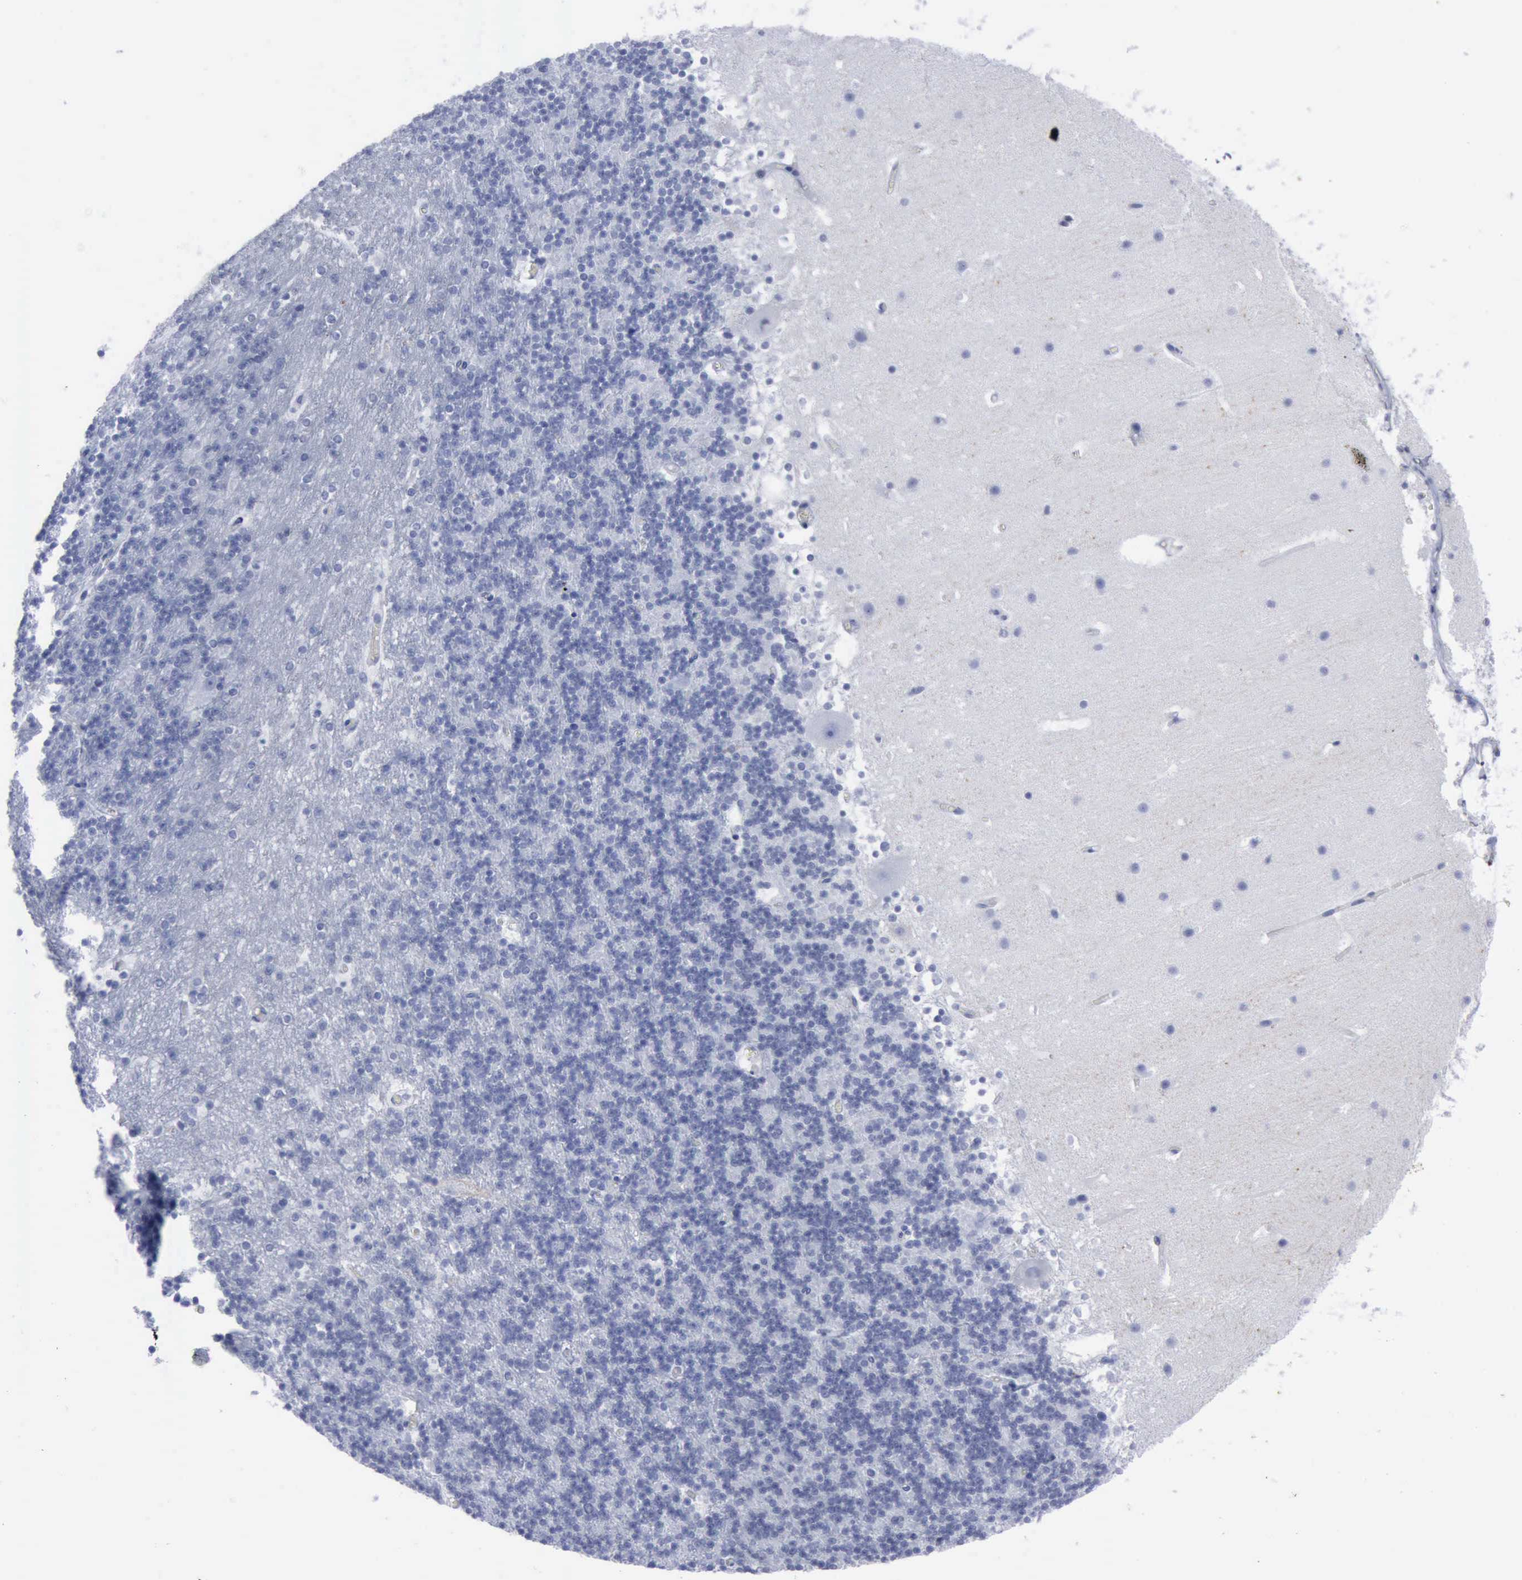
{"staining": {"intensity": "negative", "quantity": "none", "location": "none"}, "tissue": "cerebellum", "cell_type": "Cells in granular layer", "image_type": "normal", "snomed": [{"axis": "morphology", "description": "Normal tissue, NOS"}, {"axis": "topography", "description": "Cerebellum"}], "caption": "DAB (3,3'-diaminobenzidine) immunohistochemical staining of normal cerebellum displays no significant staining in cells in granular layer.", "gene": "NGFR", "patient": {"sex": "male", "age": 45}}